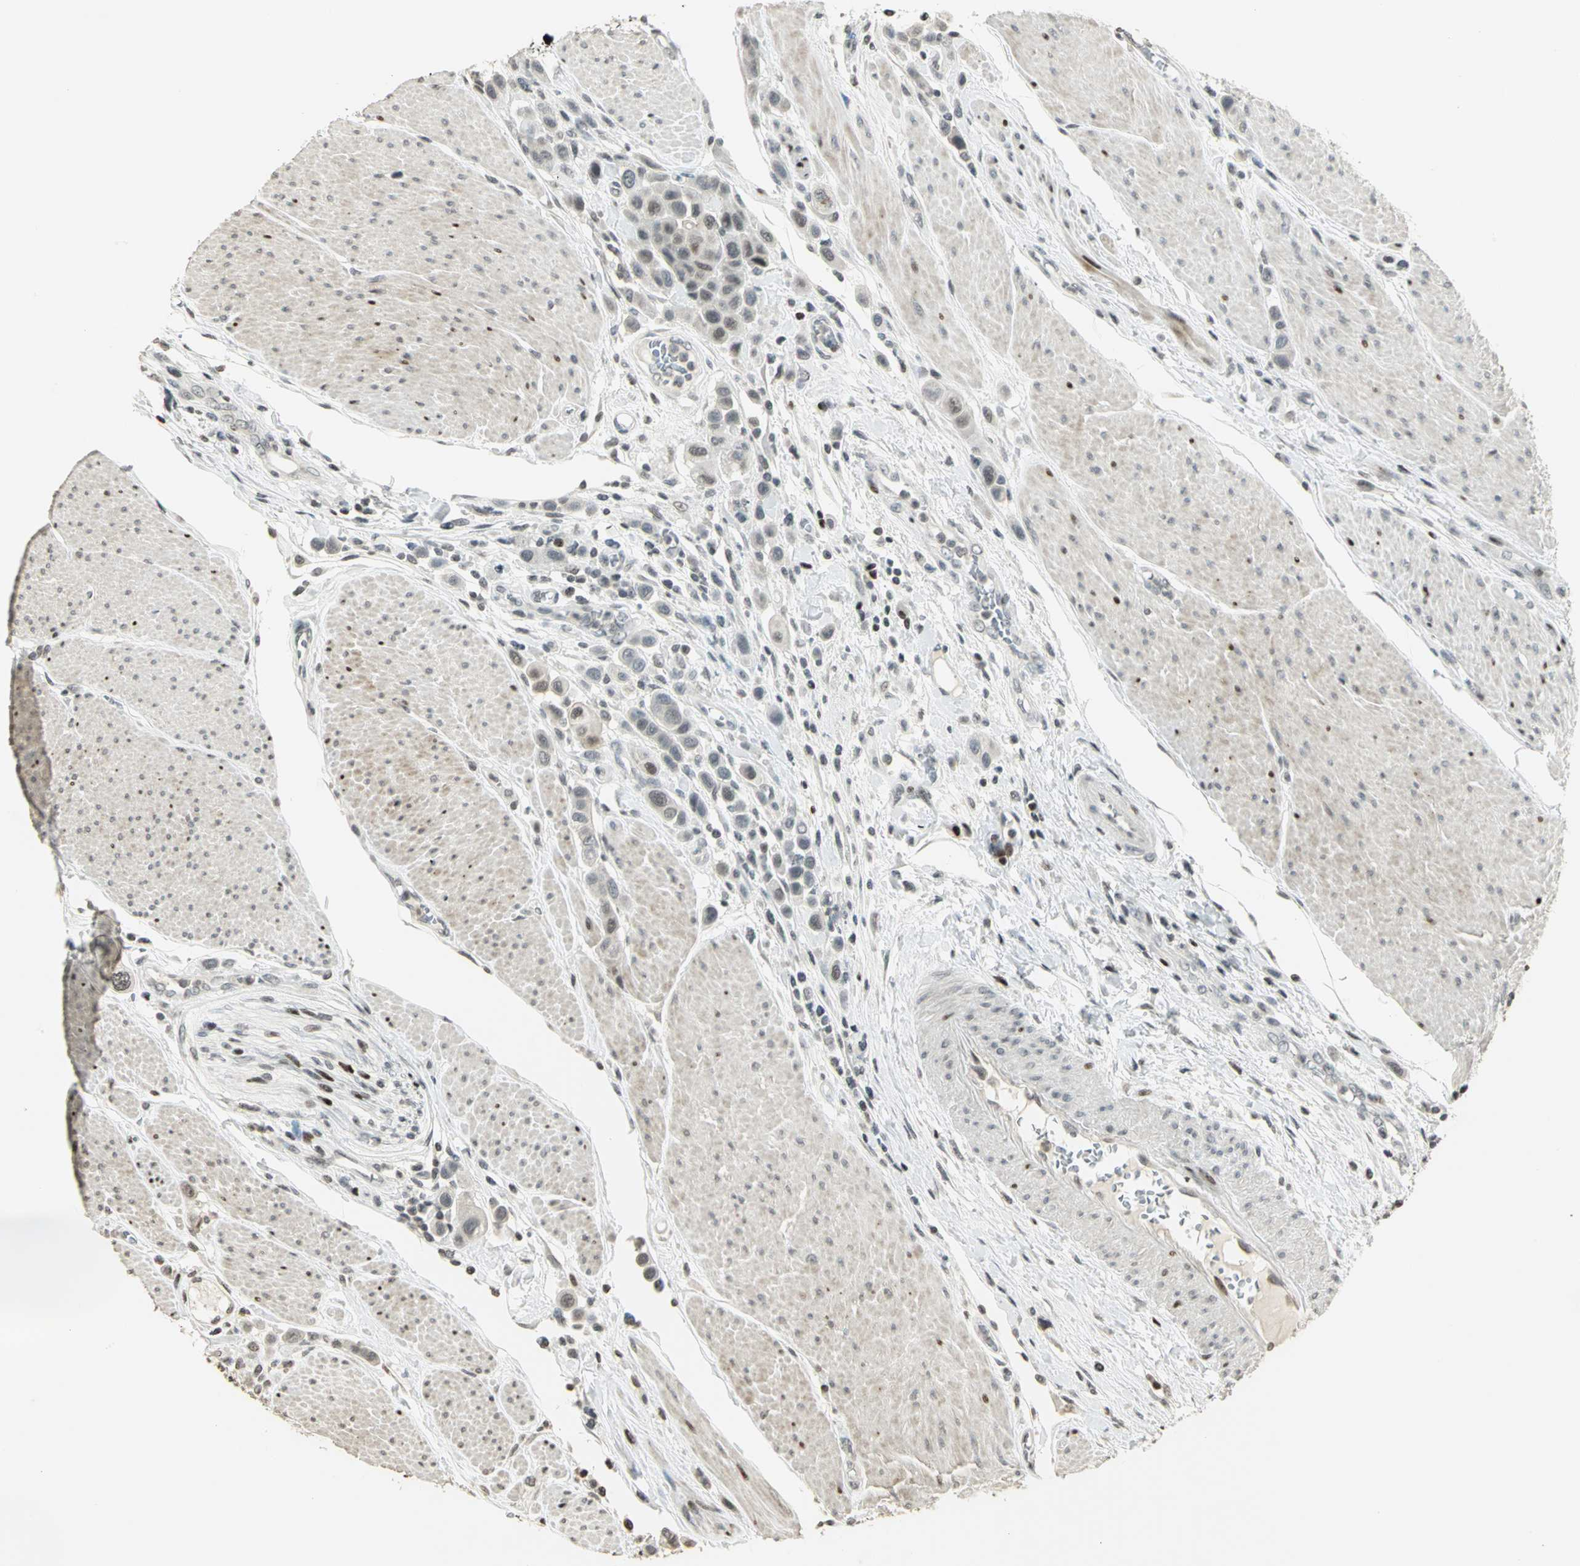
{"staining": {"intensity": "weak", "quantity": "<25%", "location": "nuclear"}, "tissue": "urothelial cancer", "cell_type": "Tumor cells", "image_type": "cancer", "snomed": [{"axis": "morphology", "description": "Urothelial carcinoma, High grade"}, {"axis": "topography", "description": "Urinary bladder"}], "caption": "Tumor cells show no significant protein positivity in urothelial carcinoma (high-grade).", "gene": "KDM1A", "patient": {"sex": "male", "age": 50}}